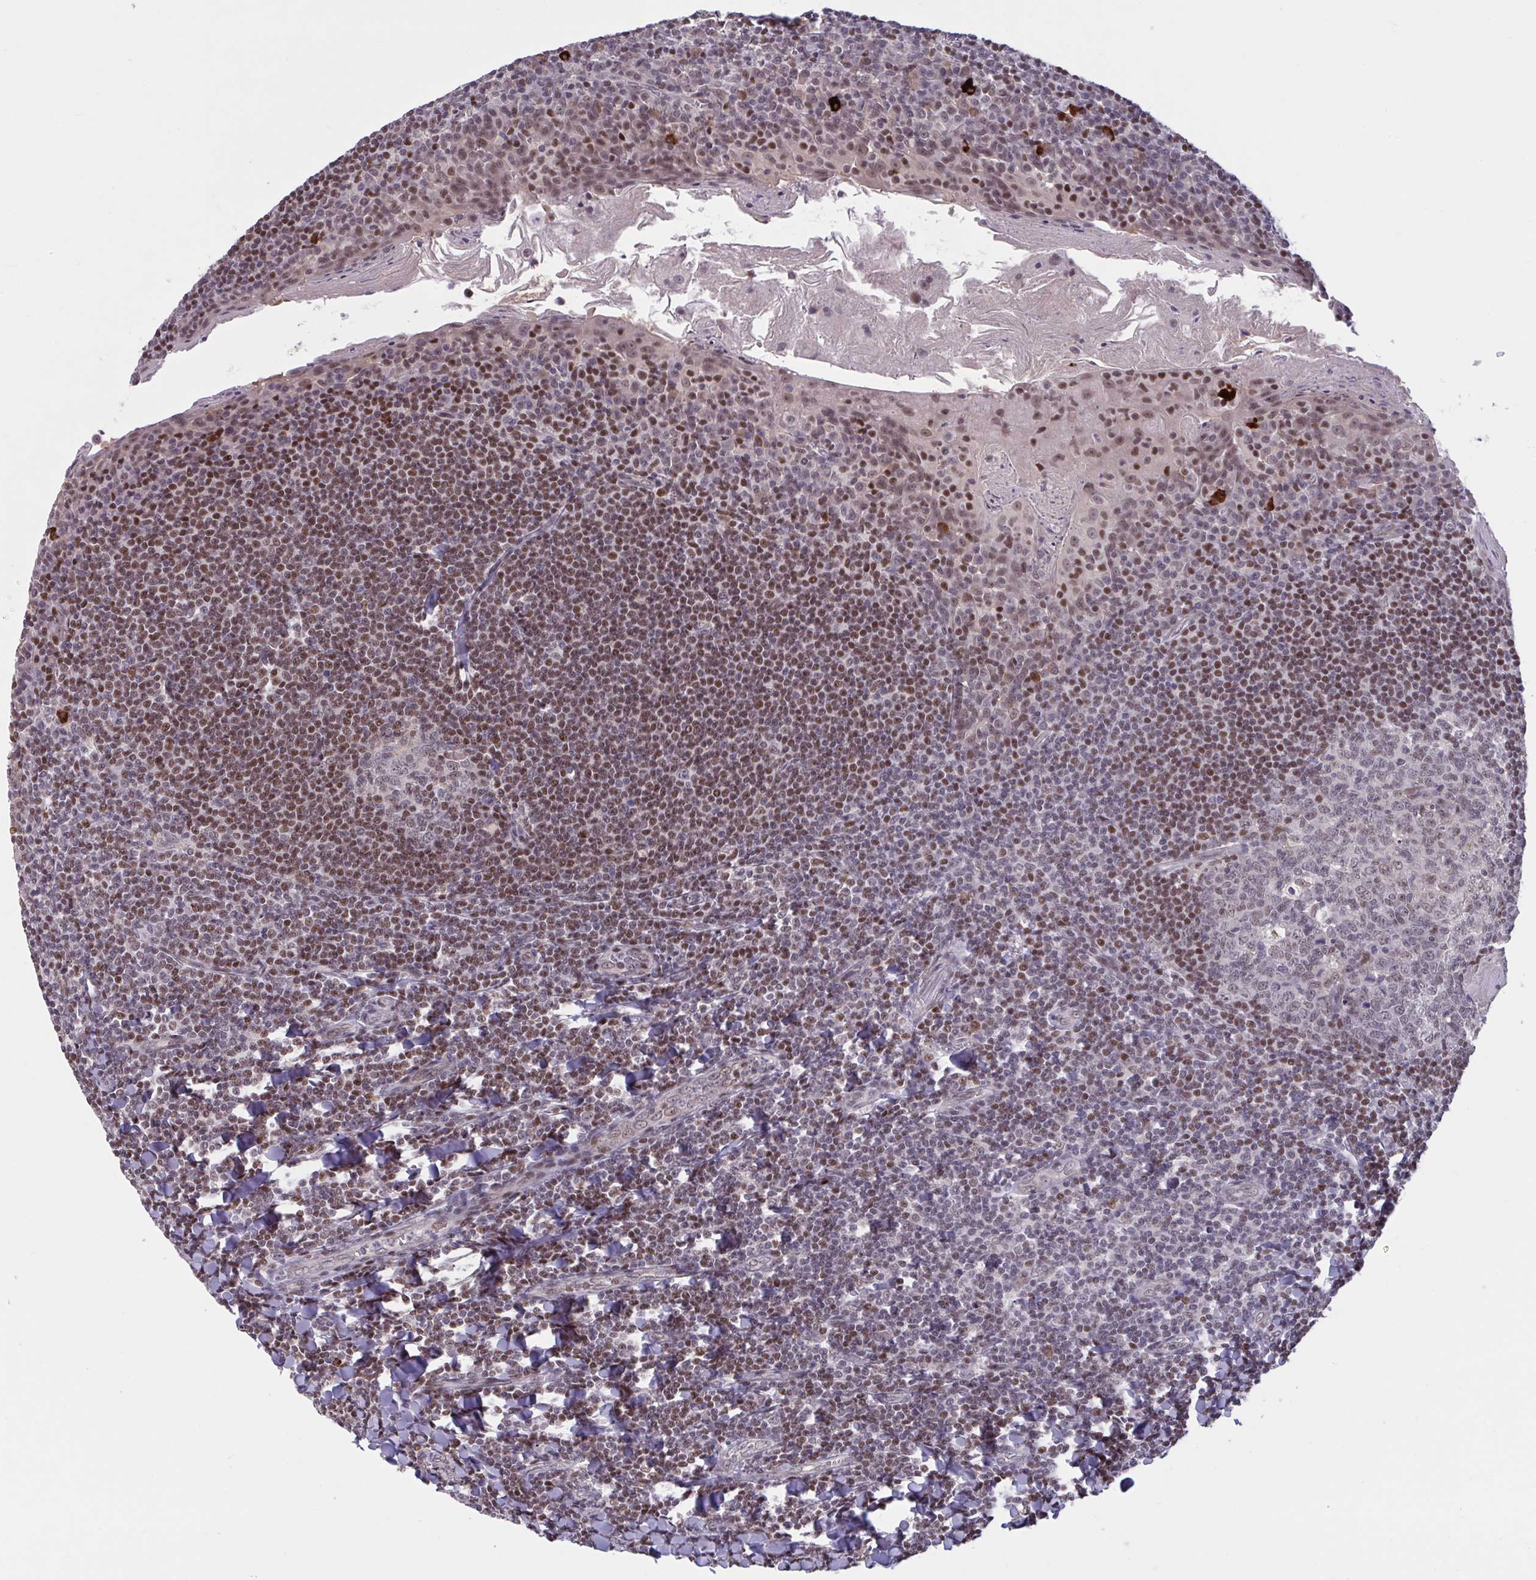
{"staining": {"intensity": "weak", "quantity": "25%-75%", "location": "nuclear"}, "tissue": "tonsil", "cell_type": "Germinal center cells", "image_type": "normal", "snomed": [{"axis": "morphology", "description": "Normal tissue, NOS"}, {"axis": "topography", "description": "Tonsil"}], "caption": "Brown immunohistochemical staining in unremarkable tonsil displays weak nuclear staining in approximately 25%-75% of germinal center cells. (brown staining indicates protein expression, while blue staining denotes nuclei).", "gene": "ZNF414", "patient": {"sex": "male", "age": 27}}